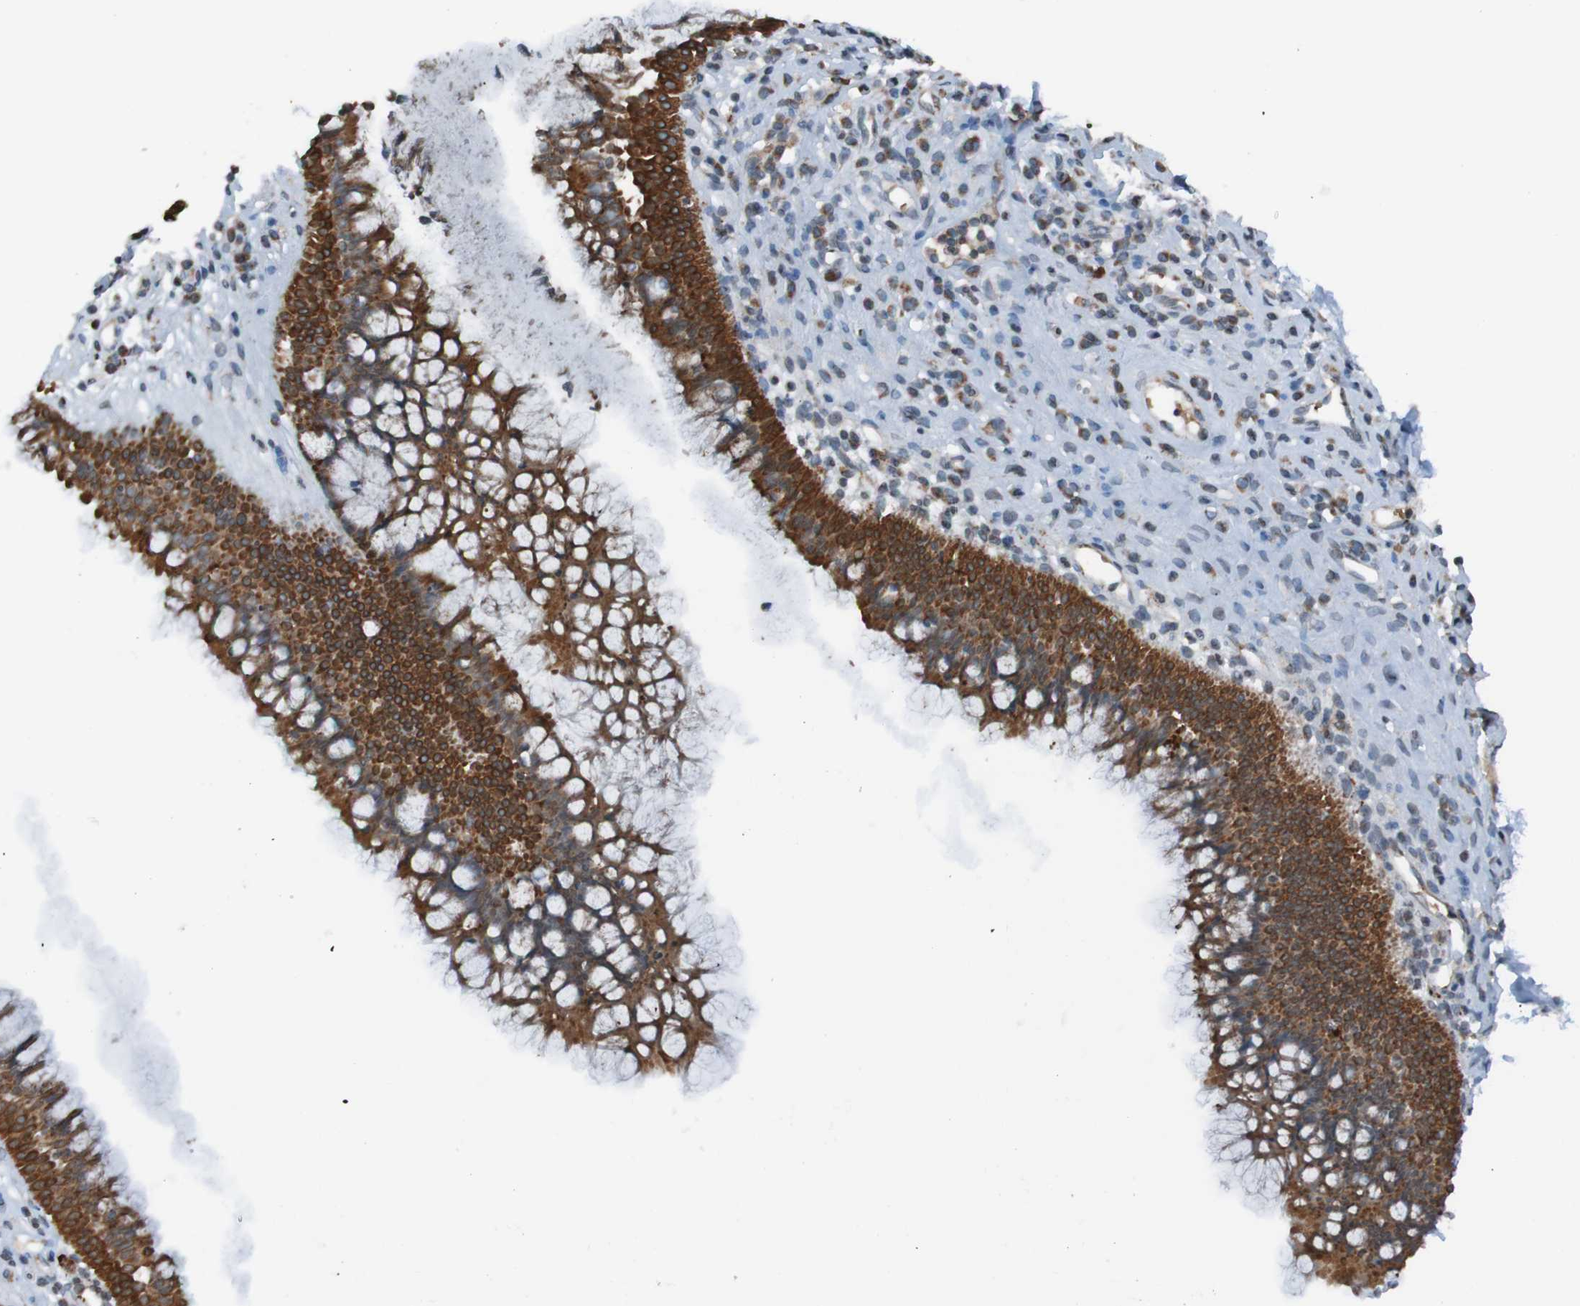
{"staining": {"intensity": "strong", "quantity": ">75%", "location": "cytoplasmic/membranous"}, "tissue": "nasopharynx", "cell_type": "Respiratory epithelial cells", "image_type": "normal", "snomed": [{"axis": "morphology", "description": "Normal tissue, NOS"}, {"axis": "topography", "description": "Nasopharynx"}], "caption": "The photomicrograph exhibits a brown stain indicating the presence of a protein in the cytoplasmic/membranous of respiratory epithelial cells in nasopharynx.", "gene": "UNG", "patient": {"sex": "female", "age": 51}}